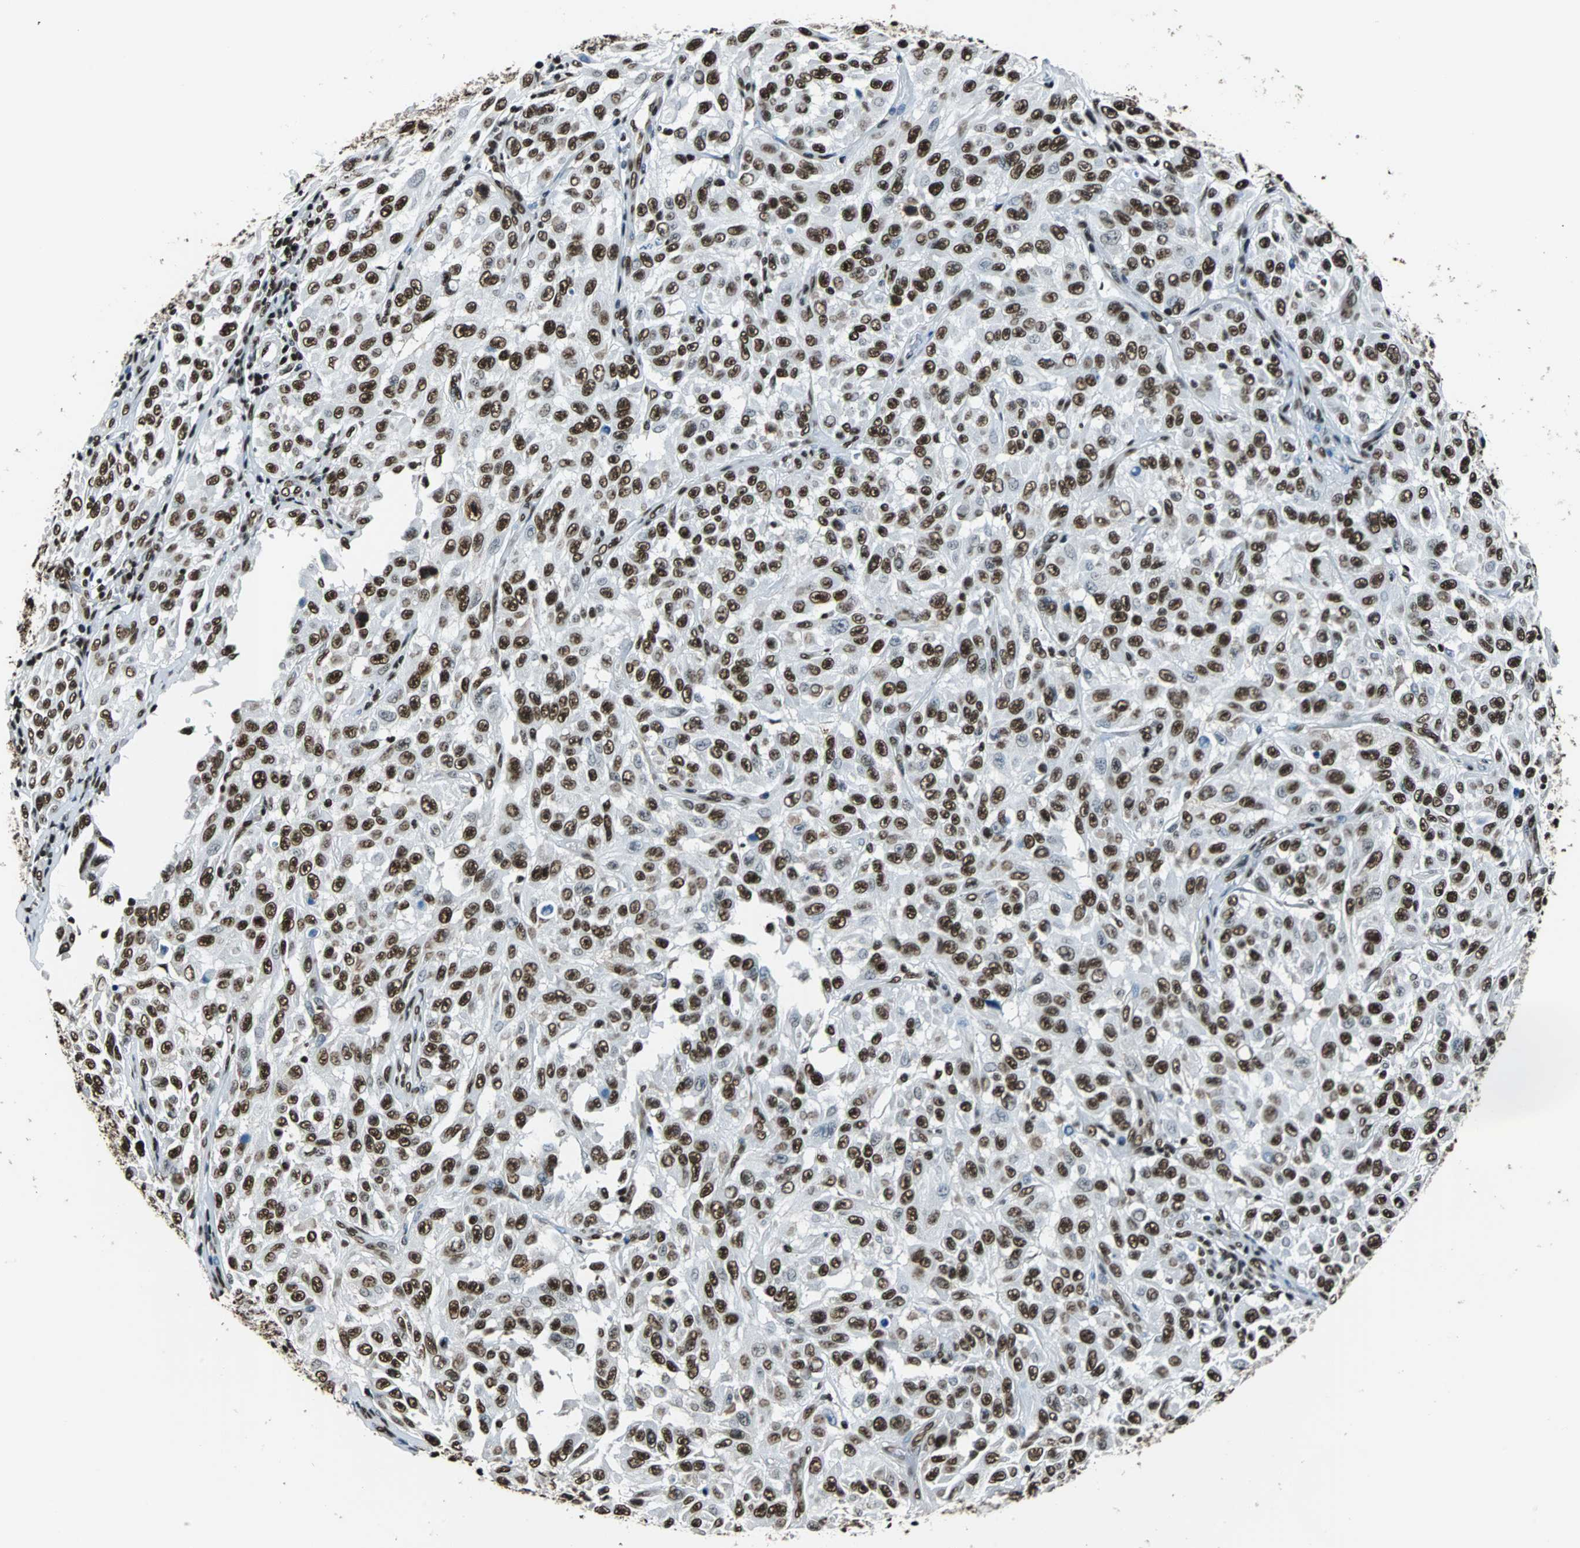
{"staining": {"intensity": "strong", "quantity": ">75%", "location": "nuclear"}, "tissue": "melanoma", "cell_type": "Tumor cells", "image_type": "cancer", "snomed": [{"axis": "morphology", "description": "Malignant melanoma, NOS"}, {"axis": "topography", "description": "Skin"}], "caption": "The image shows a brown stain indicating the presence of a protein in the nuclear of tumor cells in malignant melanoma.", "gene": "FUBP1", "patient": {"sex": "male", "age": 30}}